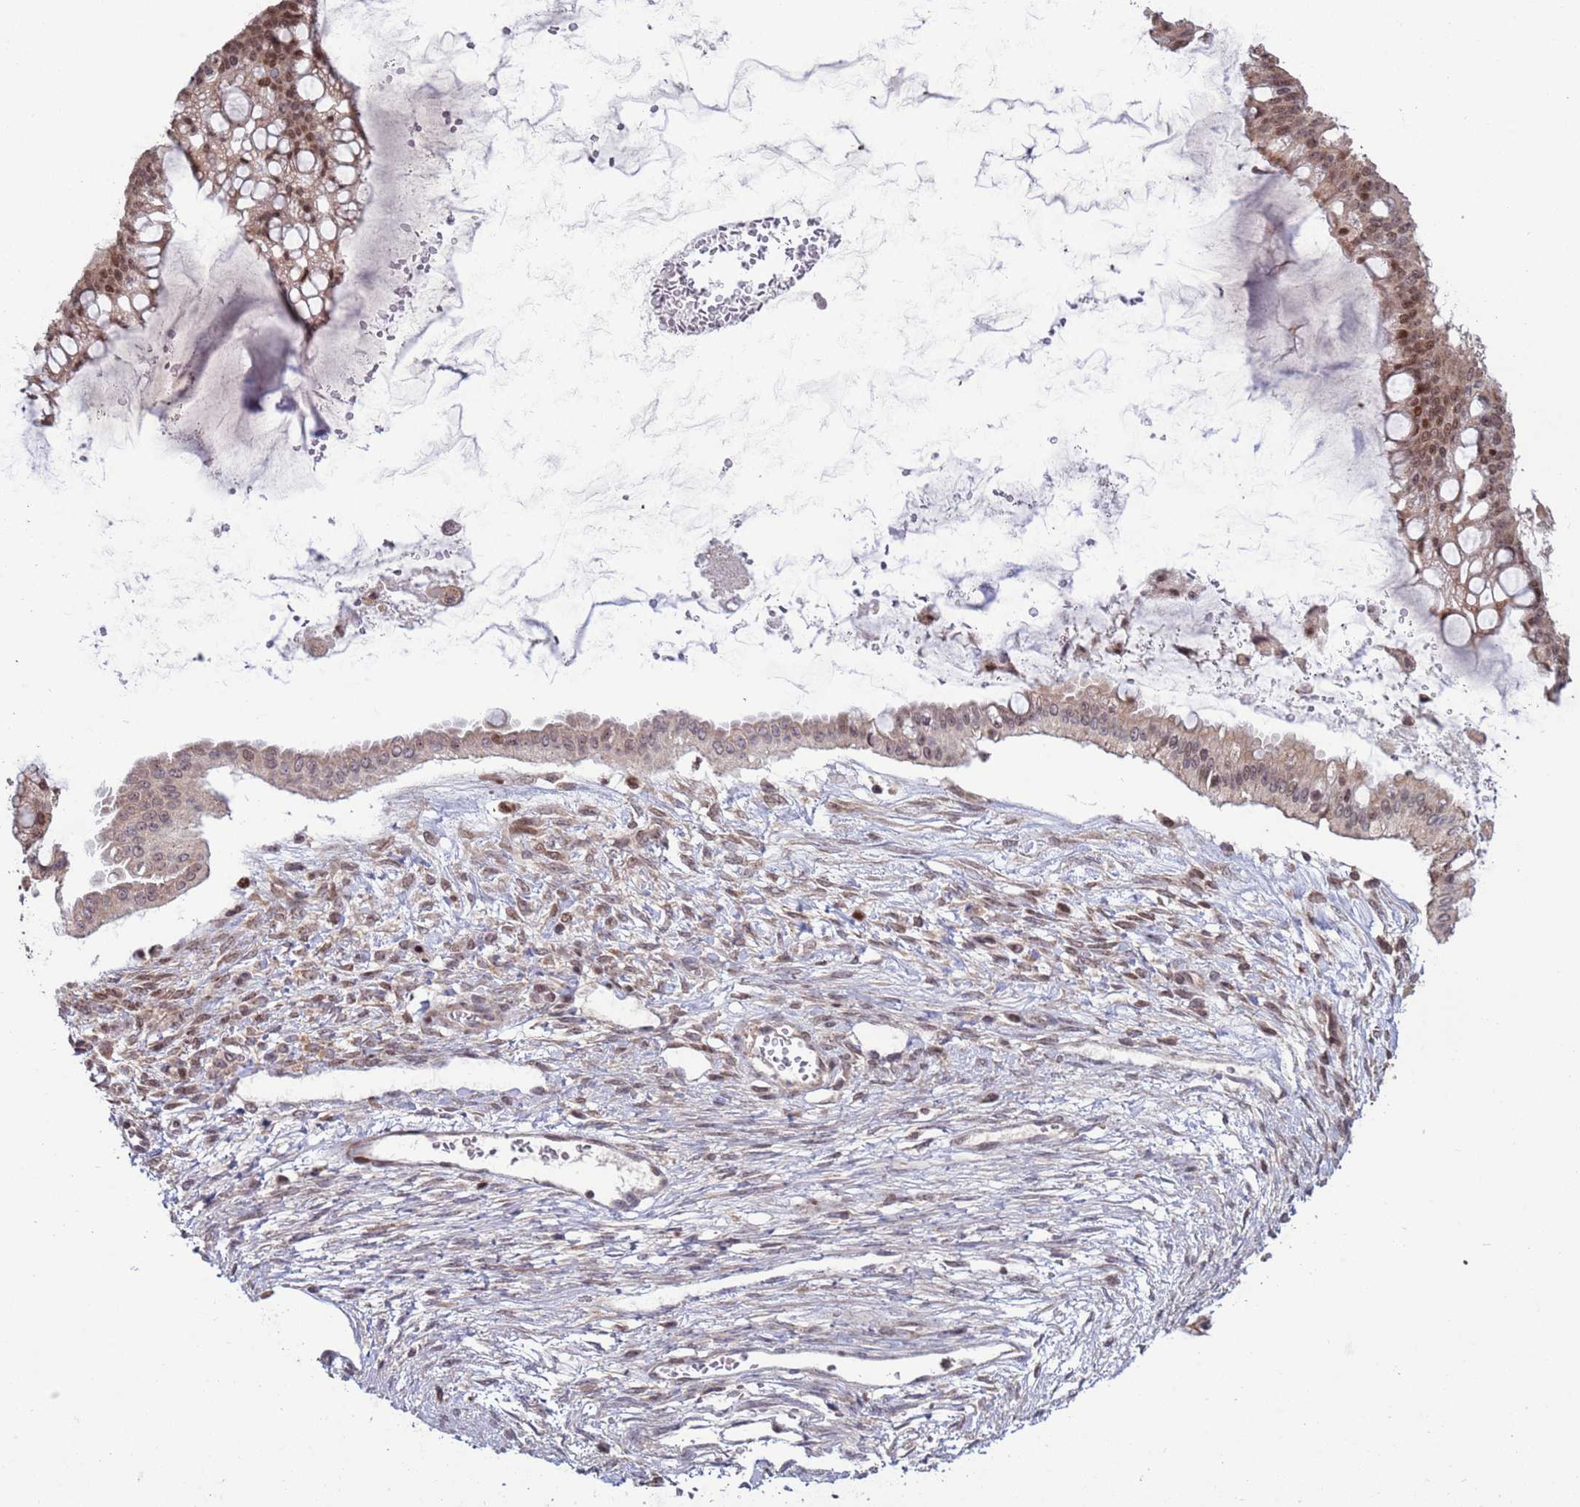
{"staining": {"intensity": "moderate", "quantity": ">75%", "location": "nuclear"}, "tissue": "ovarian cancer", "cell_type": "Tumor cells", "image_type": "cancer", "snomed": [{"axis": "morphology", "description": "Cystadenocarcinoma, mucinous, NOS"}, {"axis": "topography", "description": "Ovary"}], "caption": "Brown immunohistochemical staining in ovarian mucinous cystadenocarcinoma displays moderate nuclear staining in approximately >75% of tumor cells. The staining was performed using DAB (3,3'-diaminobenzidine), with brown indicating positive protein expression. Nuclei are stained blue with hematoxylin.", "gene": "RCOR2", "patient": {"sex": "female", "age": 73}}